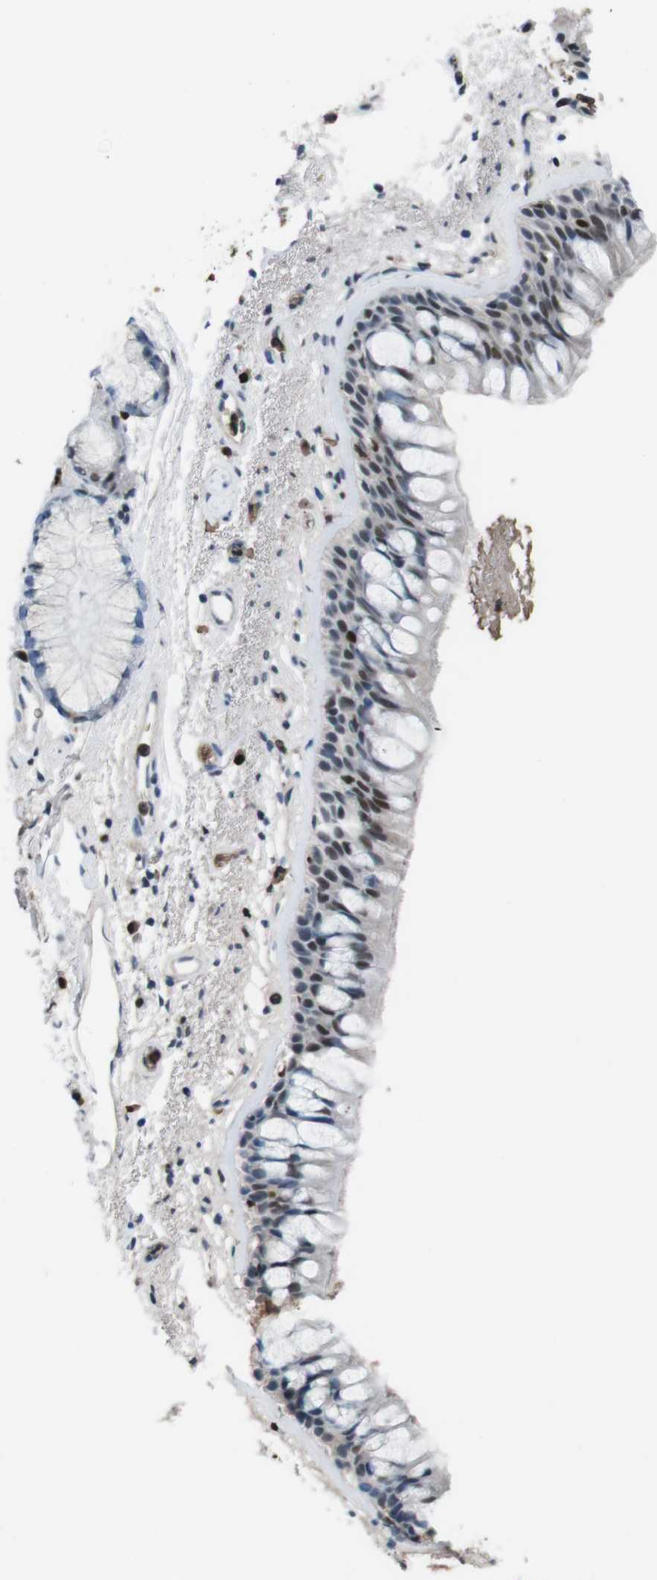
{"staining": {"intensity": "moderate", "quantity": "<25%", "location": "nuclear"}, "tissue": "bronchus", "cell_type": "Respiratory epithelial cells", "image_type": "normal", "snomed": [{"axis": "morphology", "description": "Normal tissue, NOS"}, {"axis": "morphology", "description": "Adenocarcinoma, NOS"}, {"axis": "topography", "description": "Bronchus"}, {"axis": "topography", "description": "Lung"}], "caption": "A high-resolution image shows immunohistochemistry staining of benign bronchus, which shows moderate nuclear expression in approximately <25% of respiratory epithelial cells. (DAB (3,3'-diaminobenzidine) IHC with brightfield microscopy, high magnification).", "gene": "SUB1", "patient": {"sex": "female", "age": 54}}